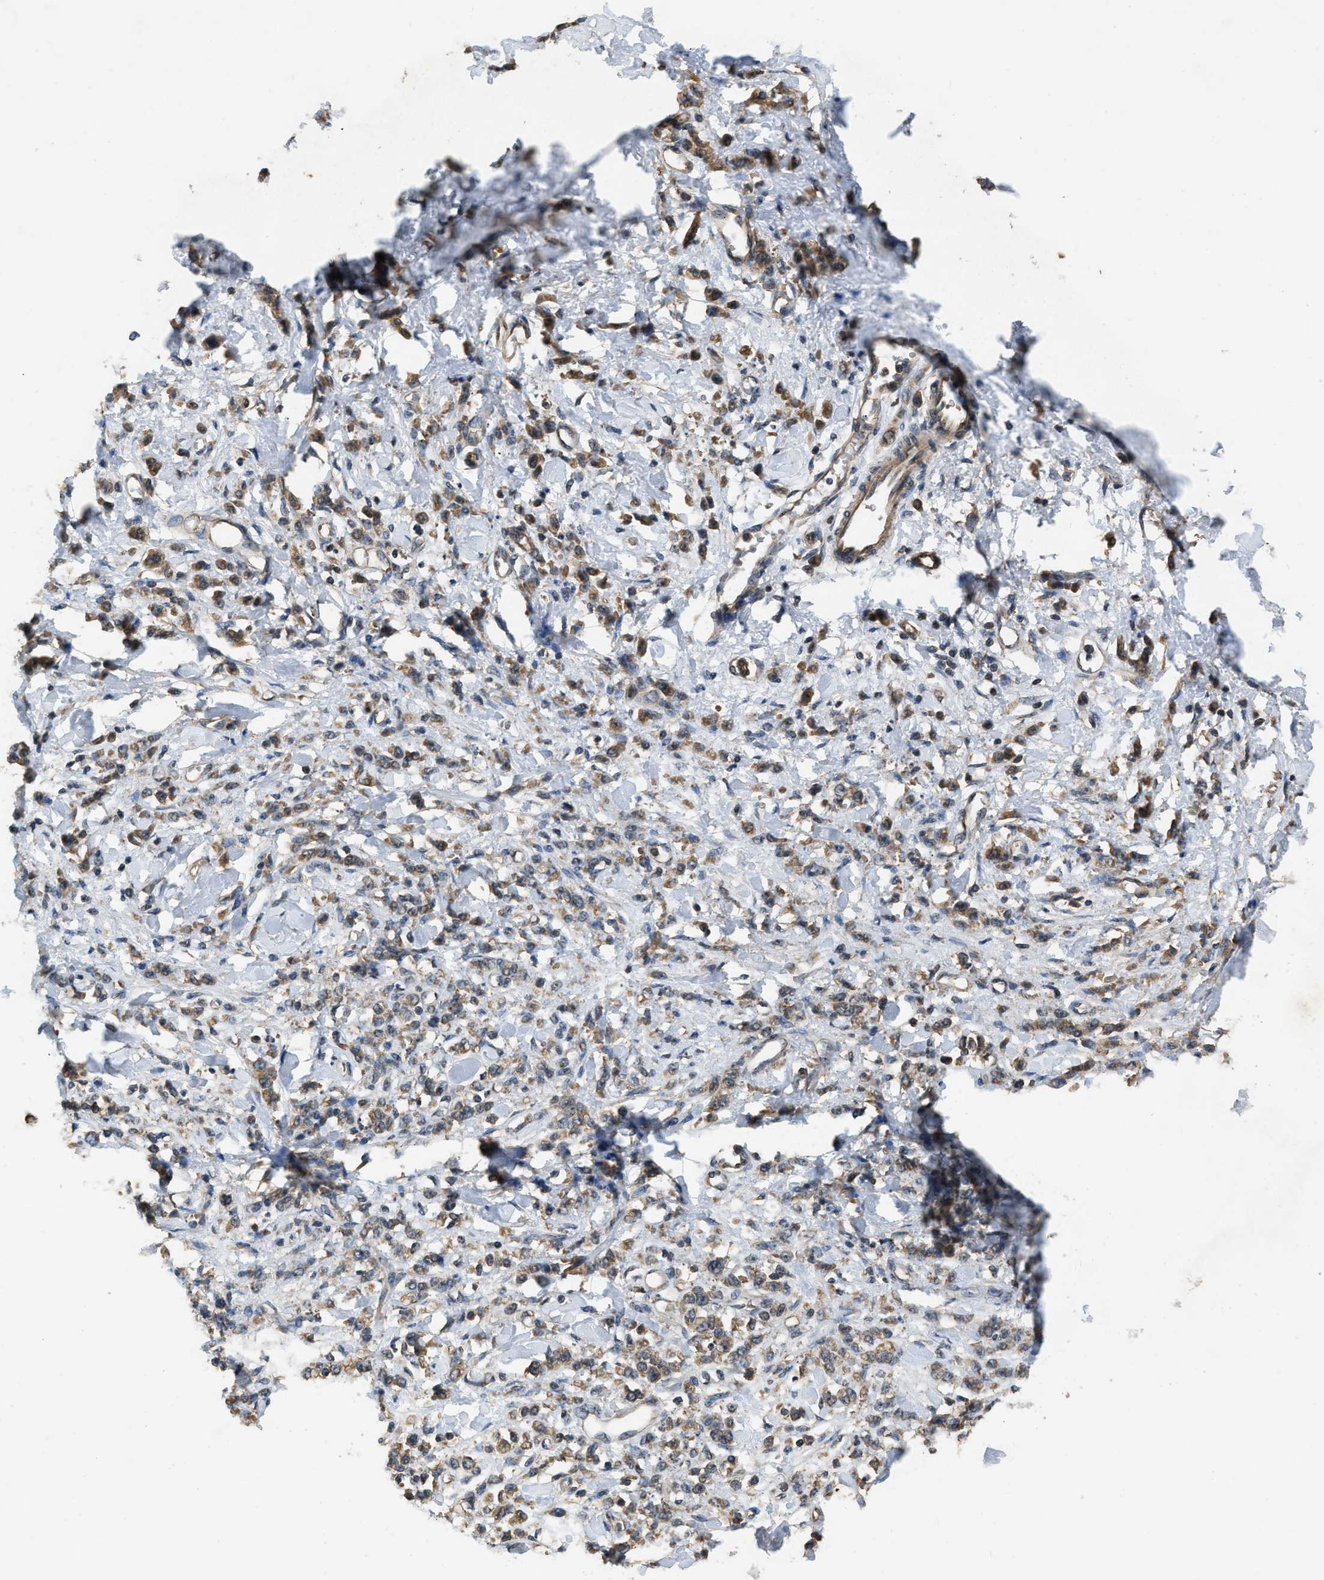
{"staining": {"intensity": "moderate", "quantity": ">75%", "location": "cytoplasmic/membranous"}, "tissue": "stomach cancer", "cell_type": "Tumor cells", "image_type": "cancer", "snomed": [{"axis": "morphology", "description": "Normal tissue, NOS"}, {"axis": "morphology", "description": "Adenocarcinoma, NOS"}, {"axis": "topography", "description": "Stomach"}], "caption": "A brown stain labels moderate cytoplasmic/membranous staining of a protein in adenocarcinoma (stomach) tumor cells.", "gene": "DENND6B", "patient": {"sex": "male", "age": 82}}